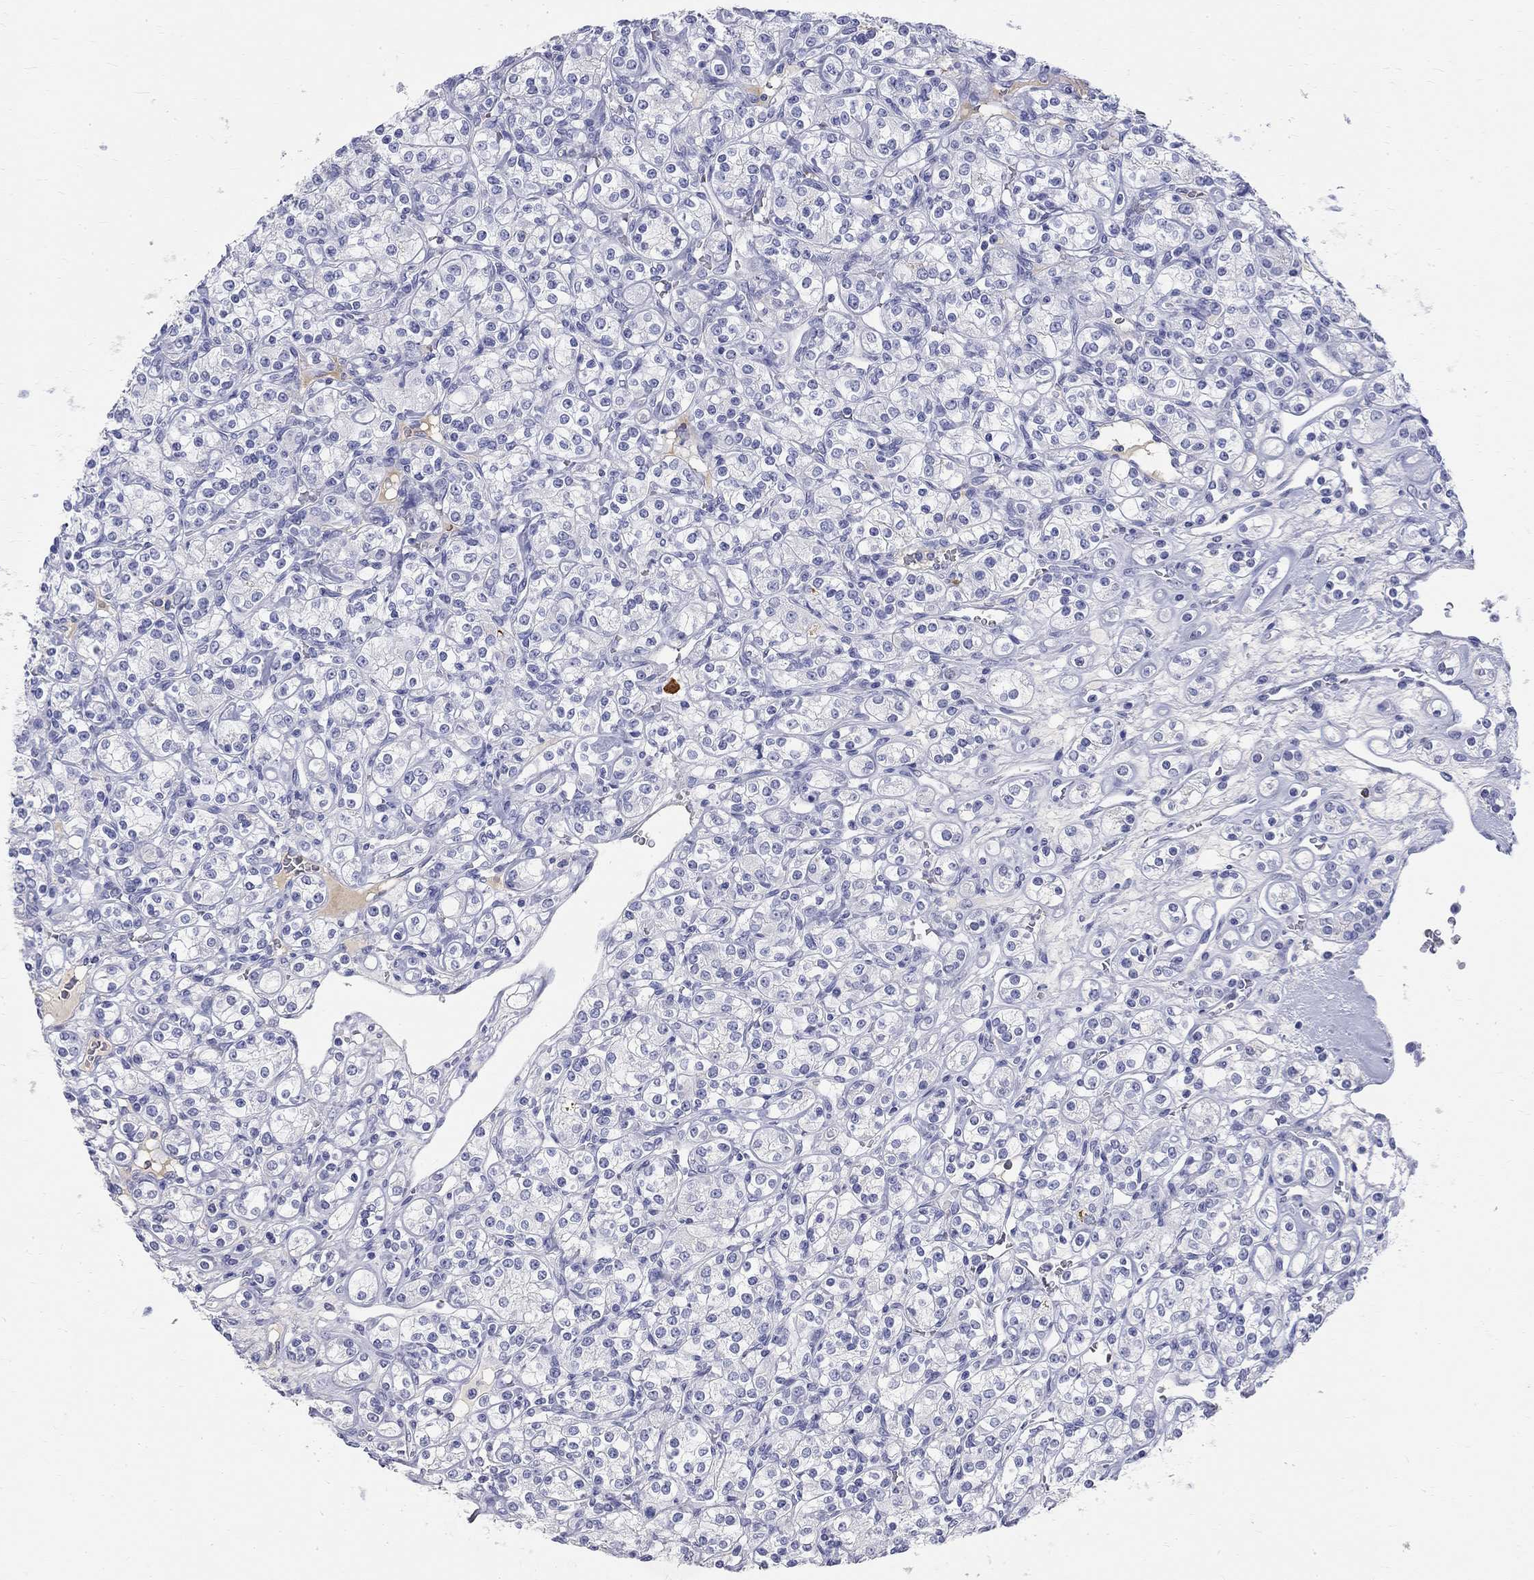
{"staining": {"intensity": "negative", "quantity": "none", "location": "none"}, "tissue": "renal cancer", "cell_type": "Tumor cells", "image_type": "cancer", "snomed": [{"axis": "morphology", "description": "Adenocarcinoma, NOS"}, {"axis": "topography", "description": "Kidney"}], "caption": "Immunohistochemistry (IHC) of human renal adenocarcinoma shows no positivity in tumor cells.", "gene": "PHOX2B", "patient": {"sex": "male", "age": 77}}